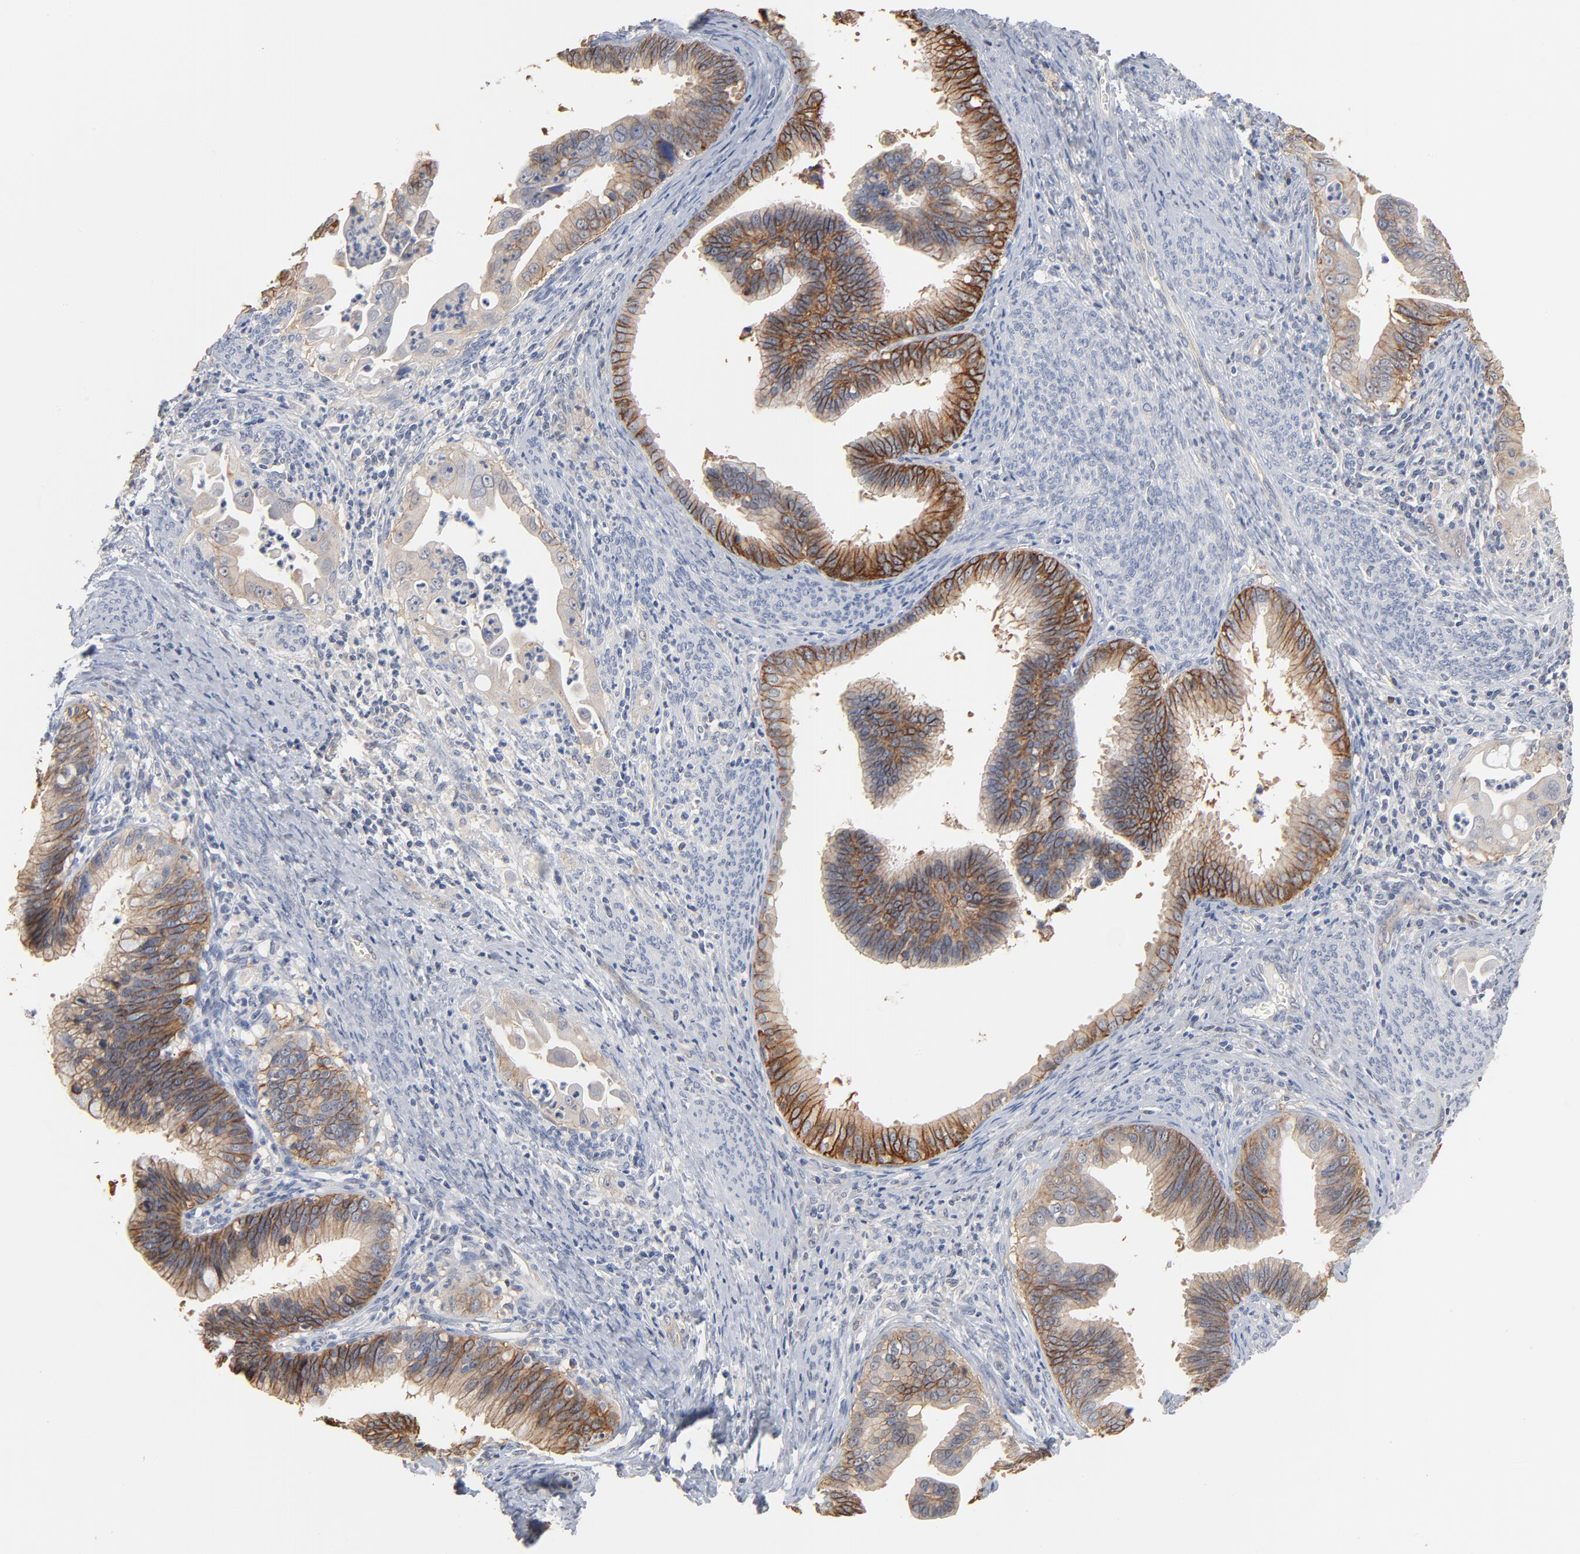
{"staining": {"intensity": "moderate", "quantity": "25%-75%", "location": "cytoplasmic/membranous"}, "tissue": "cervical cancer", "cell_type": "Tumor cells", "image_type": "cancer", "snomed": [{"axis": "morphology", "description": "Adenocarcinoma, NOS"}, {"axis": "topography", "description": "Cervix"}], "caption": "Tumor cells exhibit medium levels of moderate cytoplasmic/membranous expression in about 25%-75% of cells in cervical adenocarcinoma.", "gene": "EPCAM", "patient": {"sex": "female", "age": 47}}